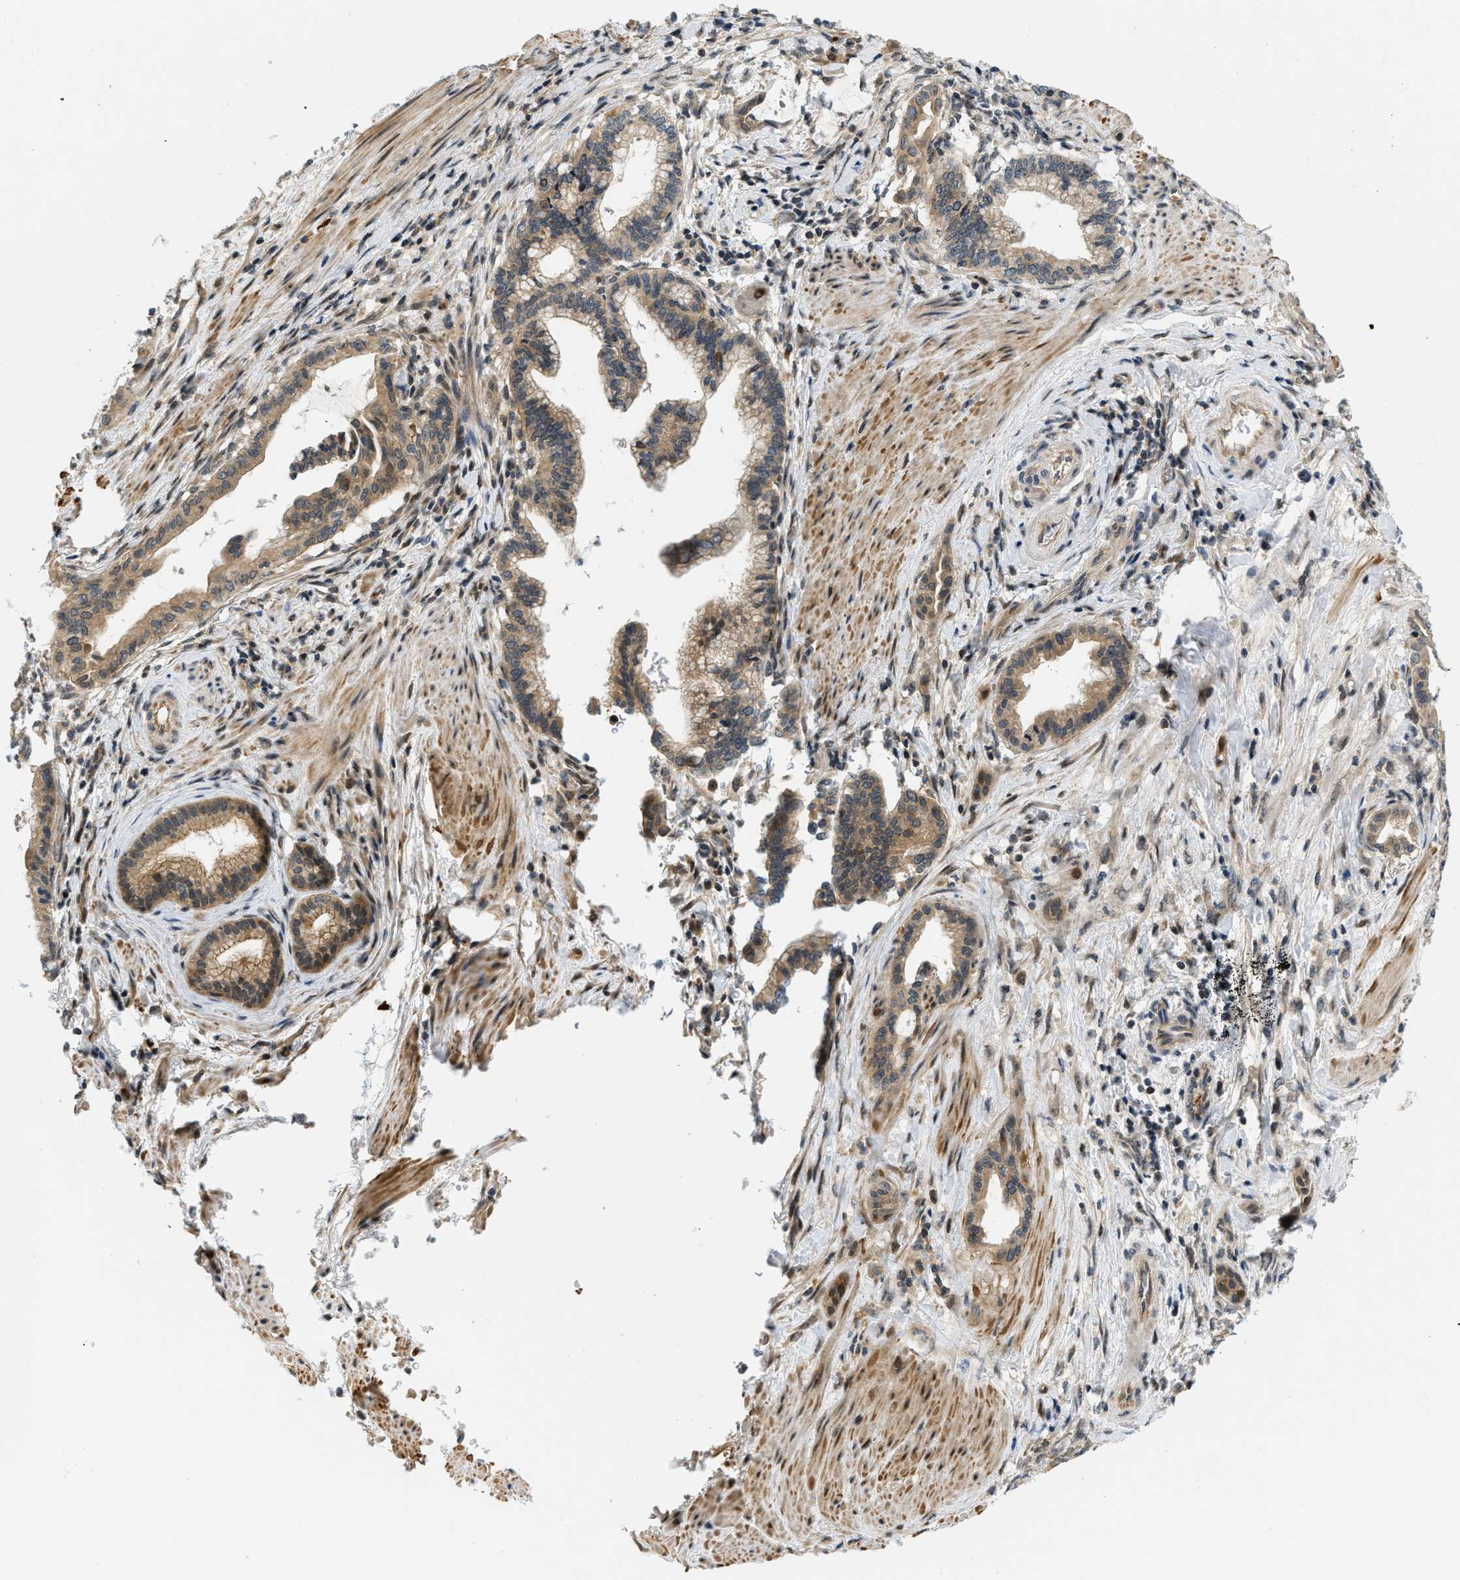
{"staining": {"intensity": "moderate", "quantity": ">75%", "location": "cytoplasmic/membranous"}, "tissue": "pancreatic cancer", "cell_type": "Tumor cells", "image_type": "cancer", "snomed": [{"axis": "morphology", "description": "Adenocarcinoma, NOS"}, {"axis": "topography", "description": "Pancreas"}], "caption": "Tumor cells demonstrate medium levels of moderate cytoplasmic/membranous positivity in approximately >75% of cells in human adenocarcinoma (pancreatic). (DAB = brown stain, brightfield microscopy at high magnification).", "gene": "KMT2A", "patient": {"sex": "female", "age": 64}}